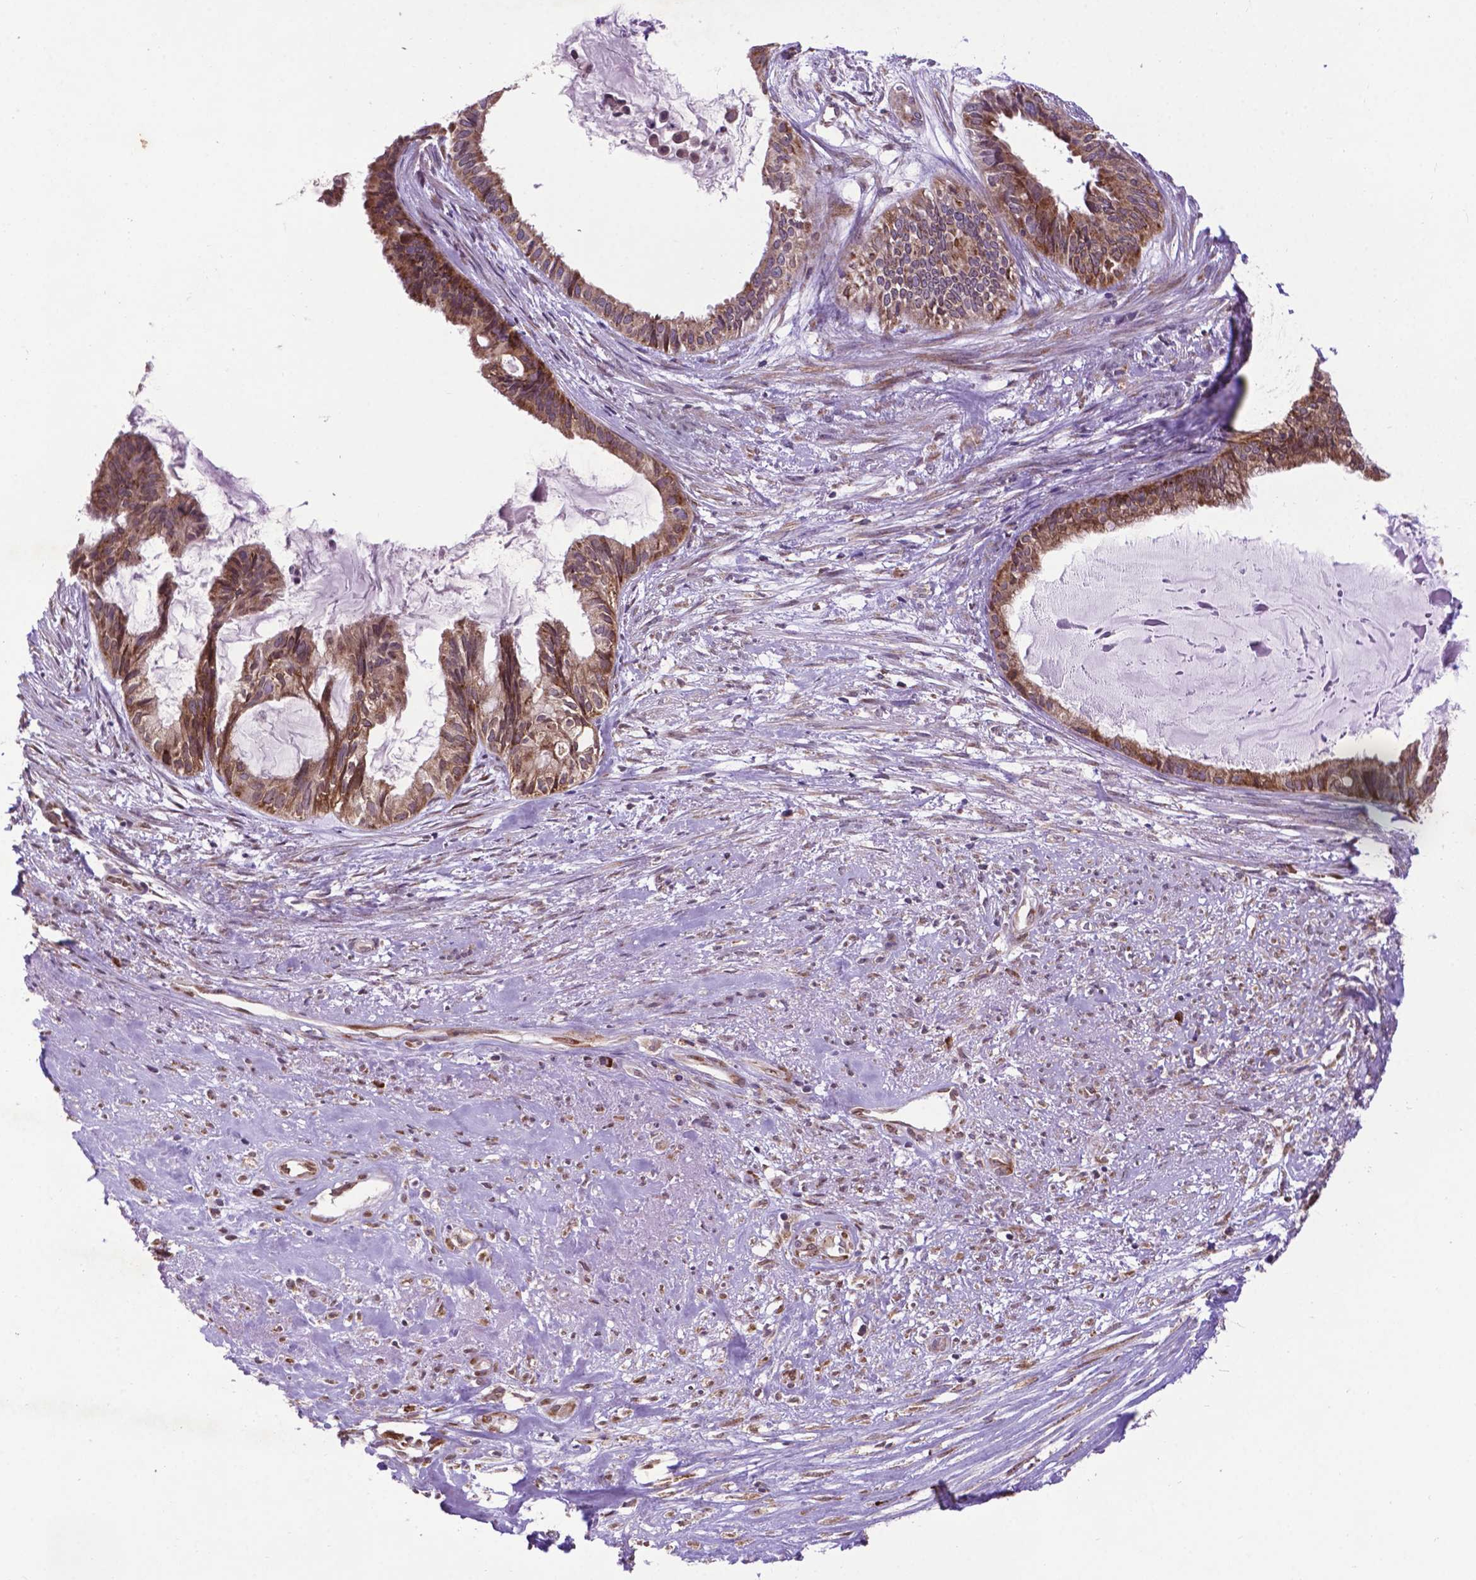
{"staining": {"intensity": "moderate", "quantity": ">75%", "location": "cytoplasmic/membranous"}, "tissue": "endometrial cancer", "cell_type": "Tumor cells", "image_type": "cancer", "snomed": [{"axis": "morphology", "description": "Adenocarcinoma, NOS"}, {"axis": "topography", "description": "Endometrium"}], "caption": "Brown immunohistochemical staining in human endometrial cancer displays moderate cytoplasmic/membranous staining in about >75% of tumor cells.", "gene": "WDR83OS", "patient": {"sex": "female", "age": 86}}